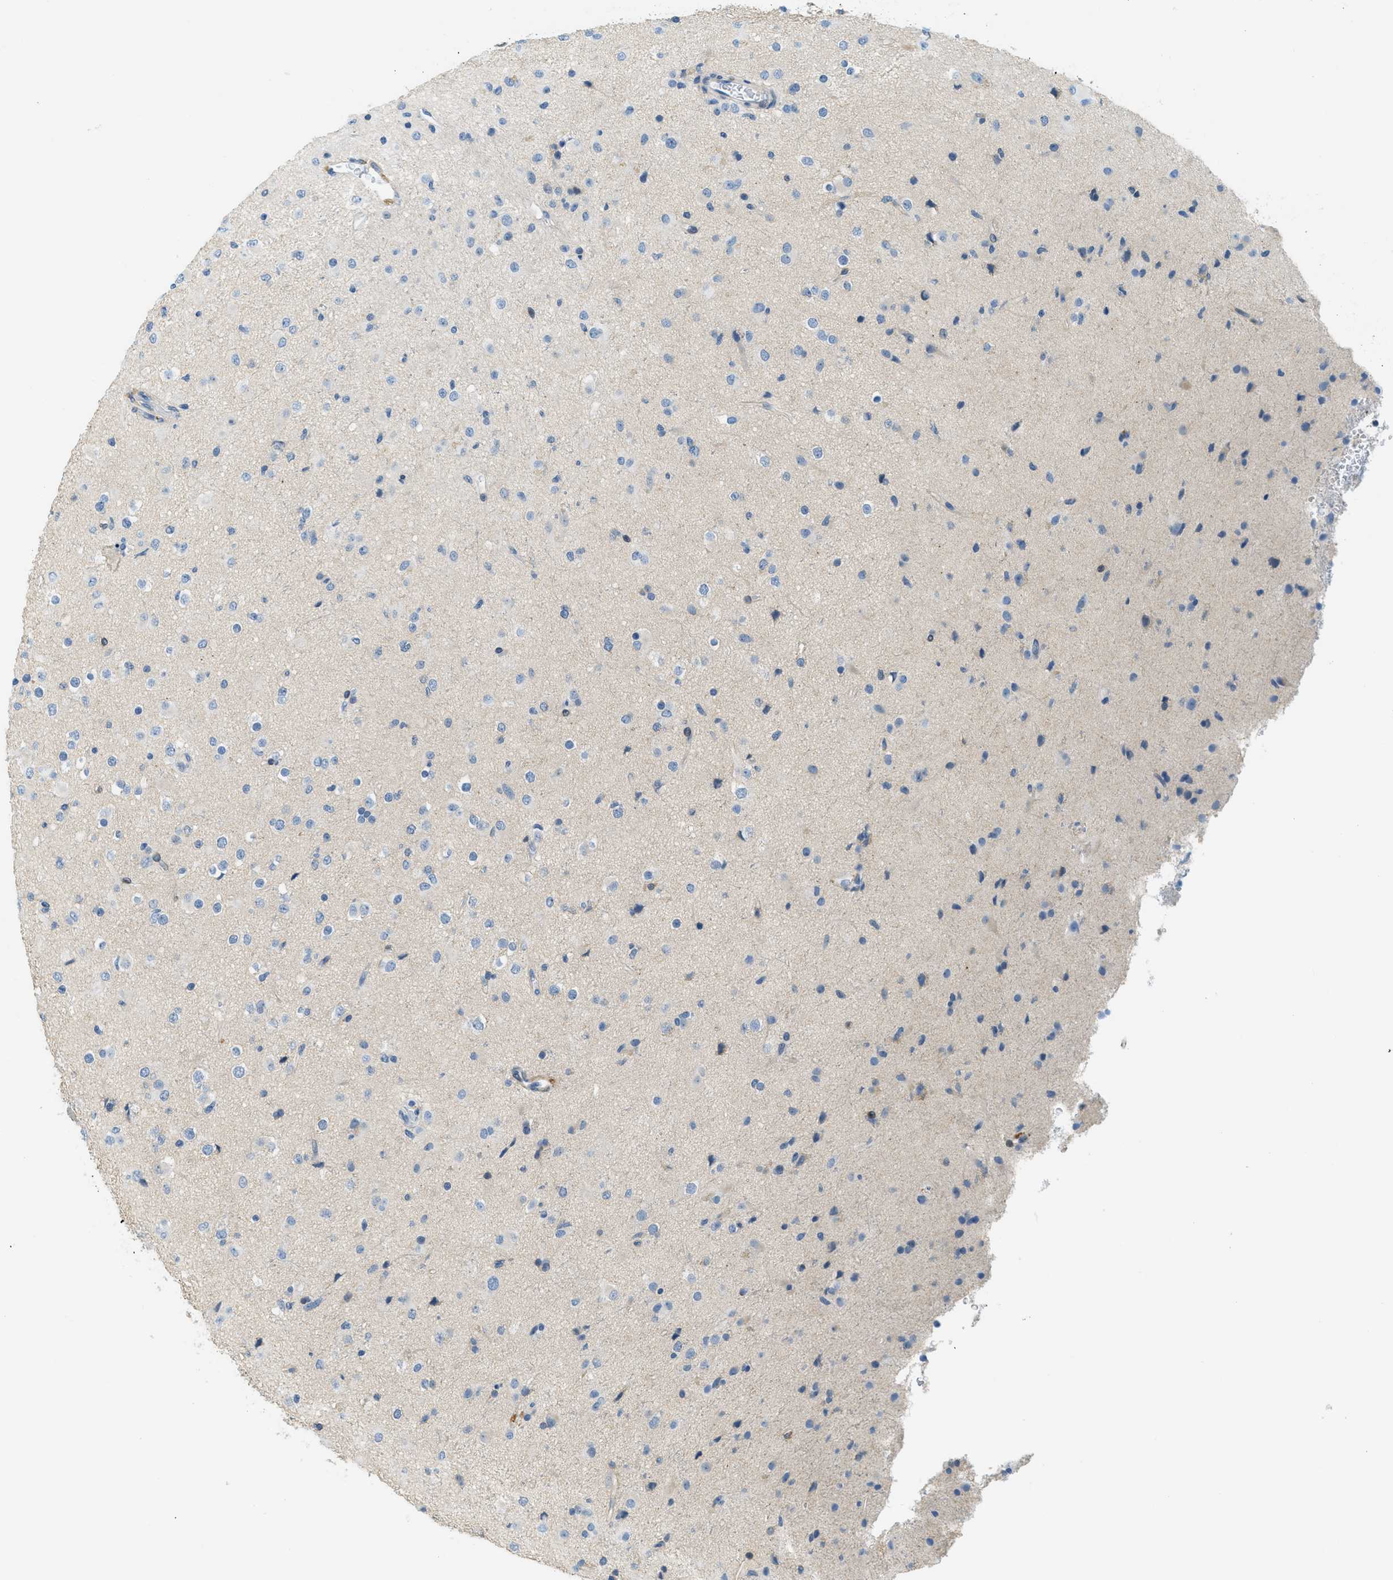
{"staining": {"intensity": "negative", "quantity": "none", "location": "none"}, "tissue": "glioma", "cell_type": "Tumor cells", "image_type": "cancer", "snomed": [{"axis": "morphology", "description": "Glioma, malignant, Low grade"}, {"axis": "topography", "description": "Brain"}], "caption": "The histopathology image displays no staining of tumor cells in malignant low-grade glioma. Nuclei are stained in blue.", "gene": "CYP4X1", "patient": {"sex": "male", "age": 65}}